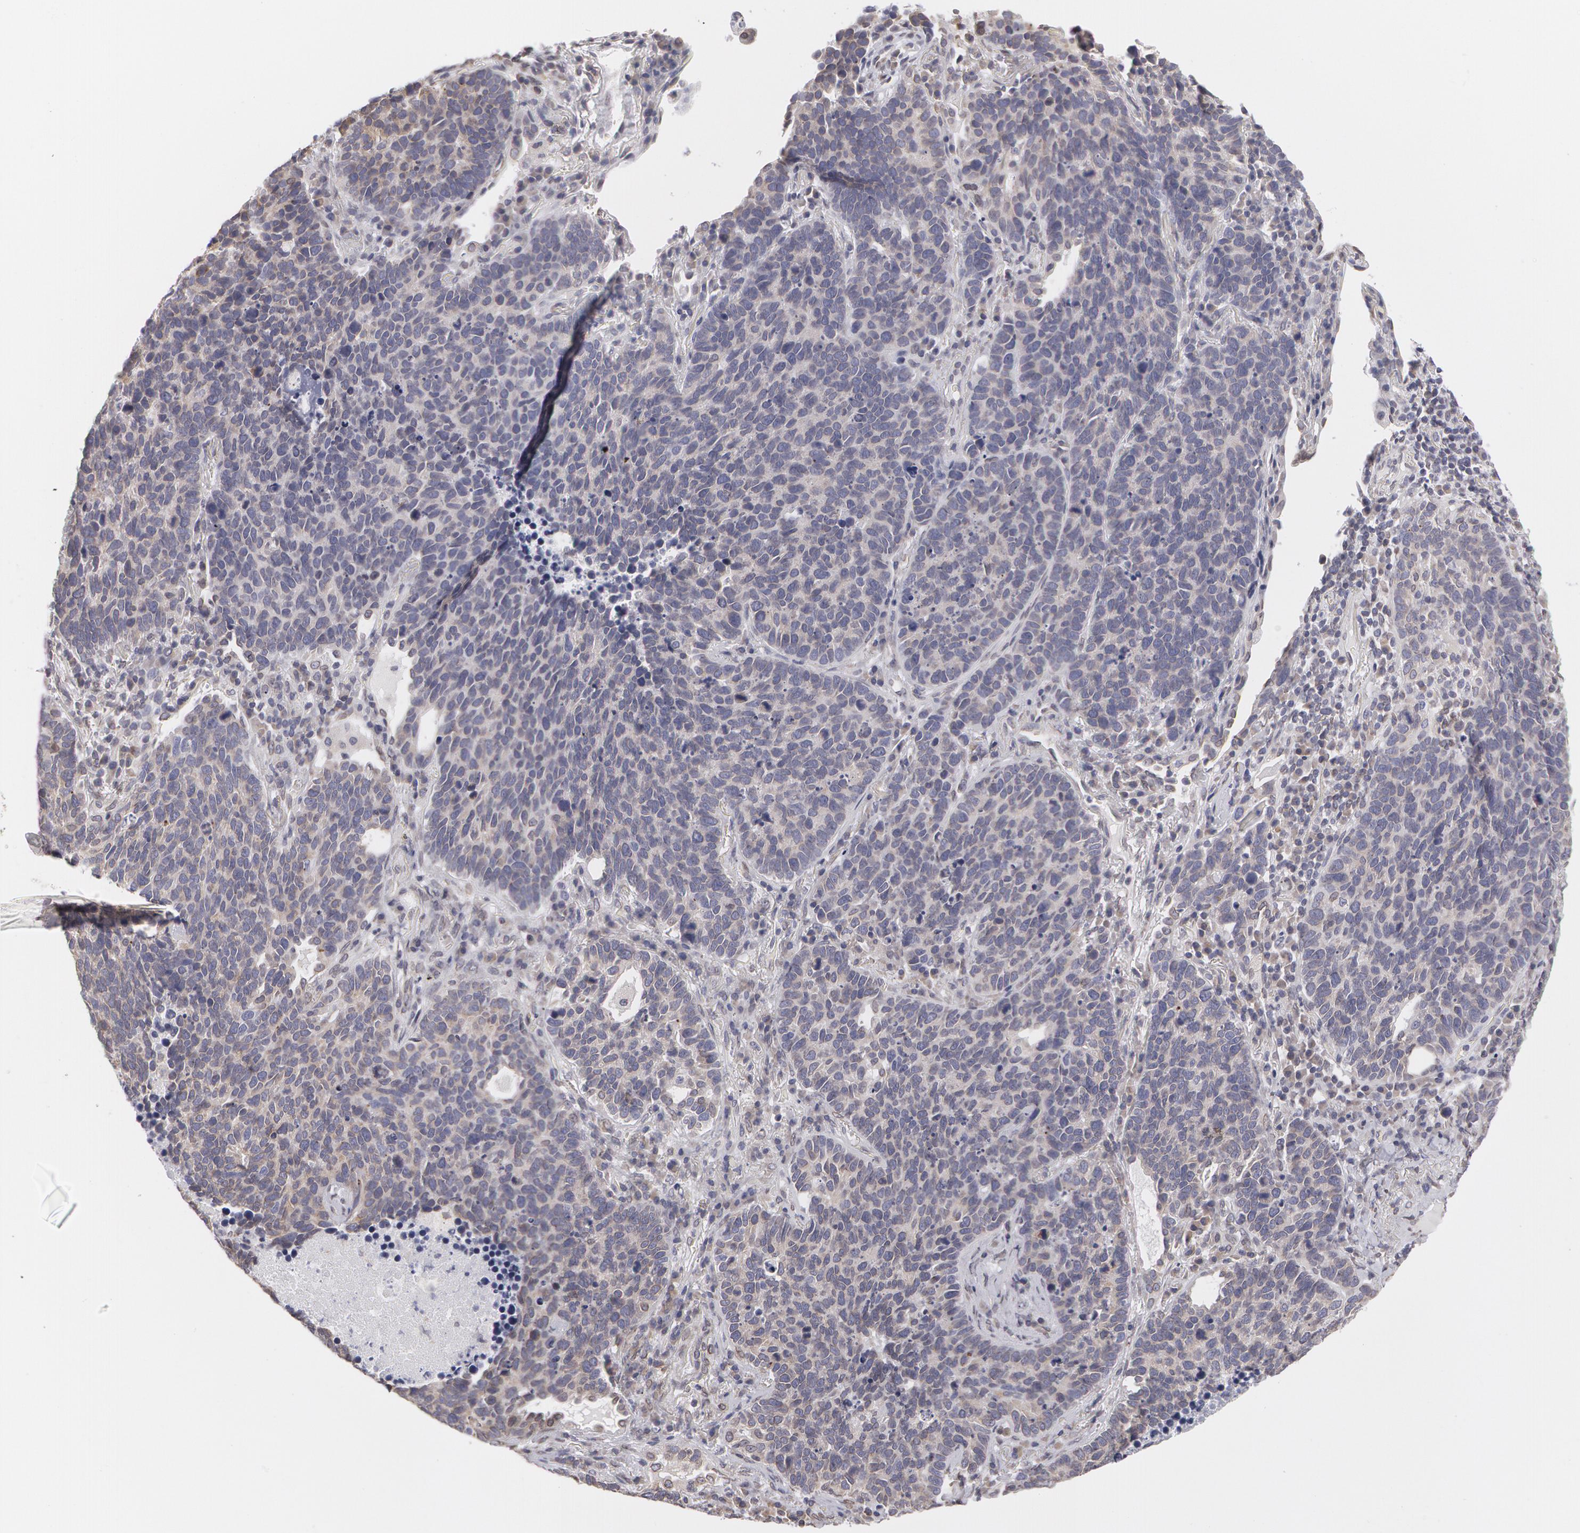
{"staining": {"intensity": "weak", "quantity": ">75%", "location": "cytoplasmic/membranous"}, "tissue": "lung cancer", "cell_type": "Tumor cells", "image_type": "cancer", "snomed": [{"axis": "morphology", "description": "Neoplasm, malignant, NOS"}, {"axis": "topography", "description": "Lung"}], "caption": "Human lung malignant neoplasm stained with a protein marker shows weak staining in tumor cells.", "gene": "EMD", "patient": {"sex": "female", "age": 75}}